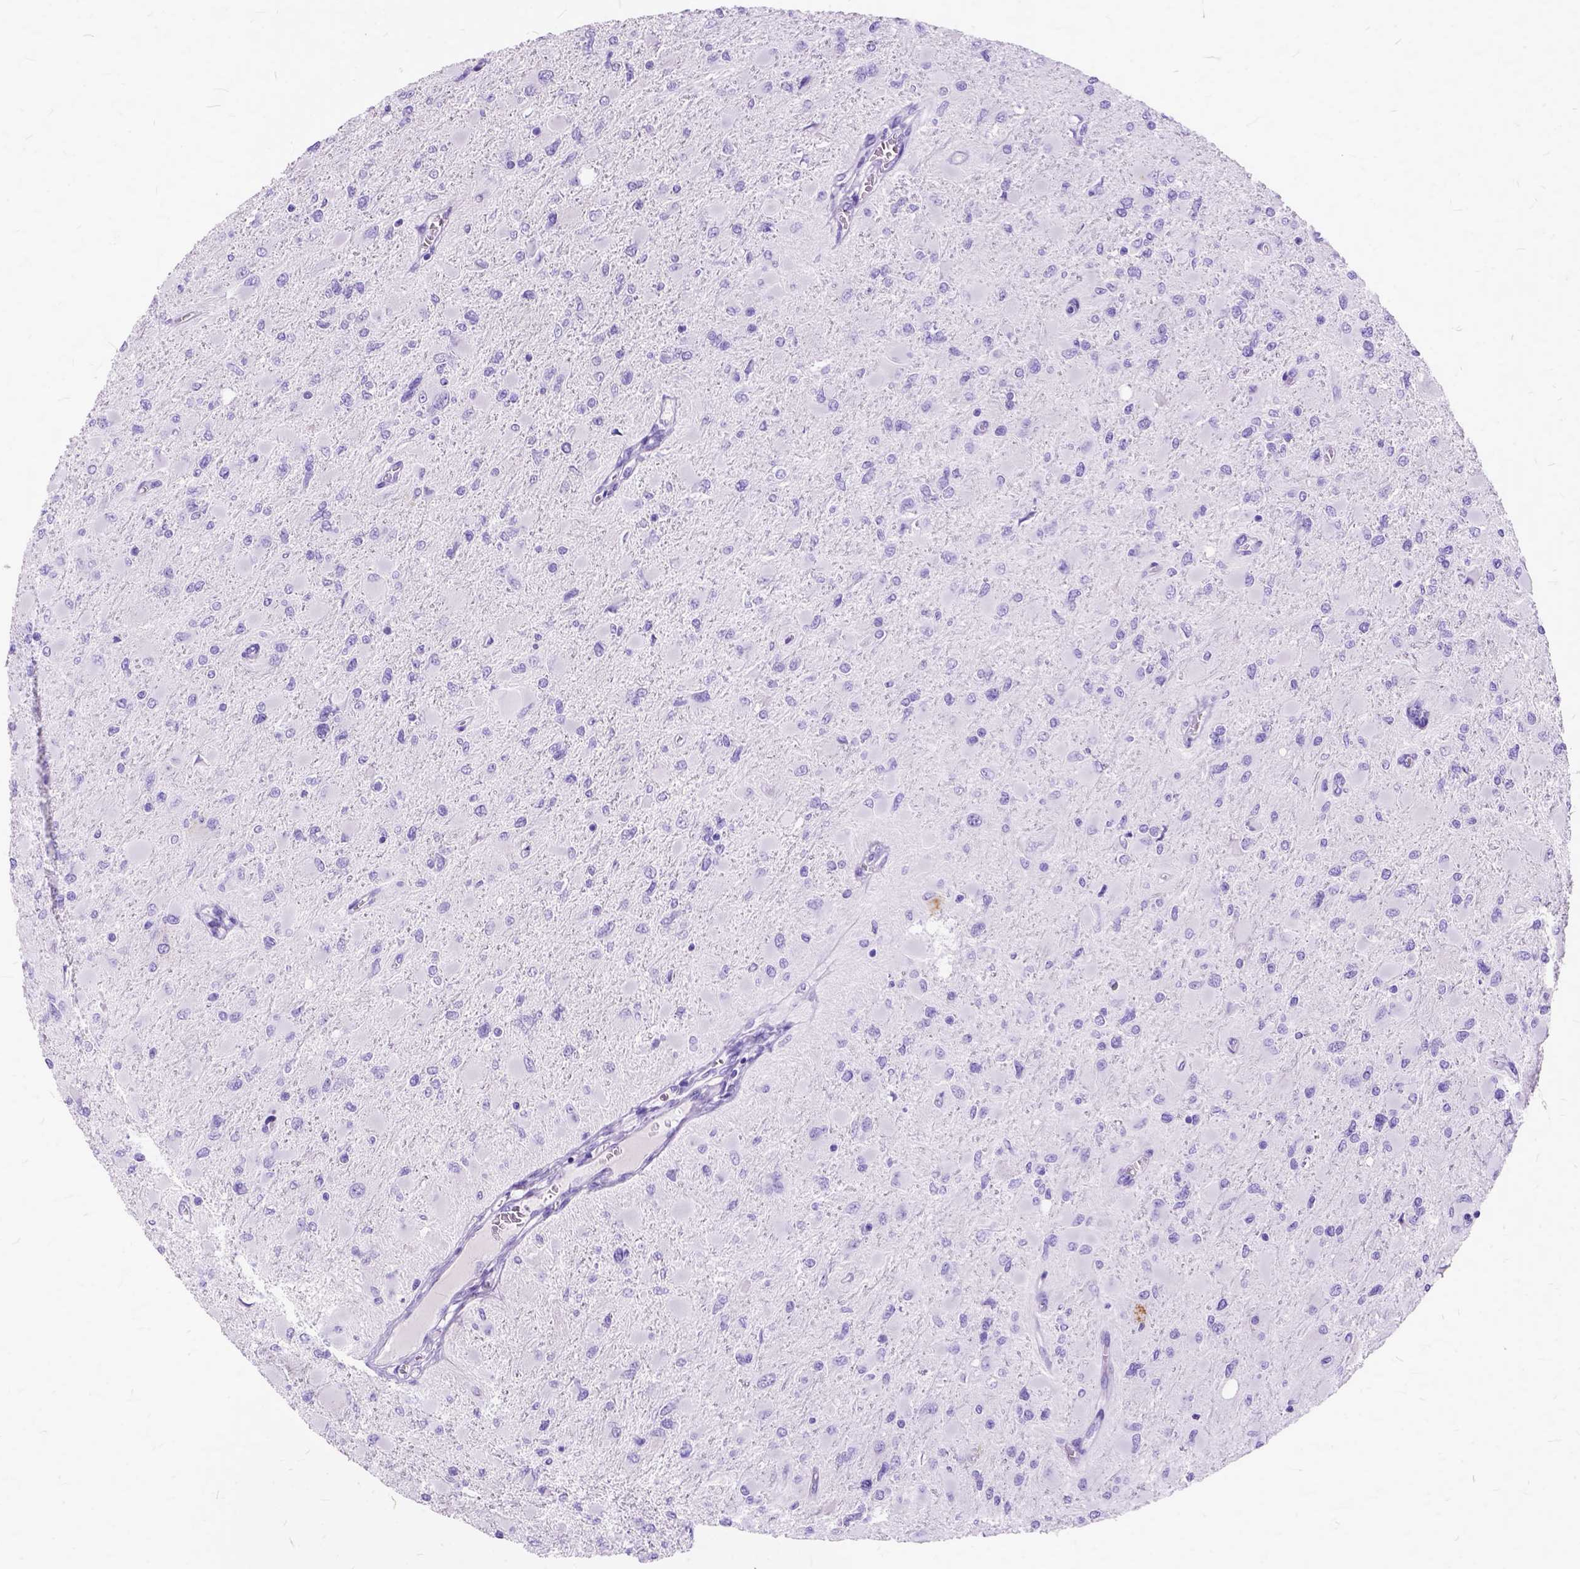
{"staining": {"intensity": "negative", "quantity": "none", "location": "none"}, "tissue": "glioma", "cell_type": "Tumor cells", "image_type": "cancer", "snomed": [{"axis": "morphology", "description": "Glioma, malignant, High grade"}, {"axis": "topography", "description": "Cerebral cortex"}], "caption": "This is an immunohistochemistry (IHC) histopathology image of high-grade glioma (malignant). There is no staining in tumor cells.", "gene": "C1QTNF3", "patient": {"sex": "female", "age": 36}}